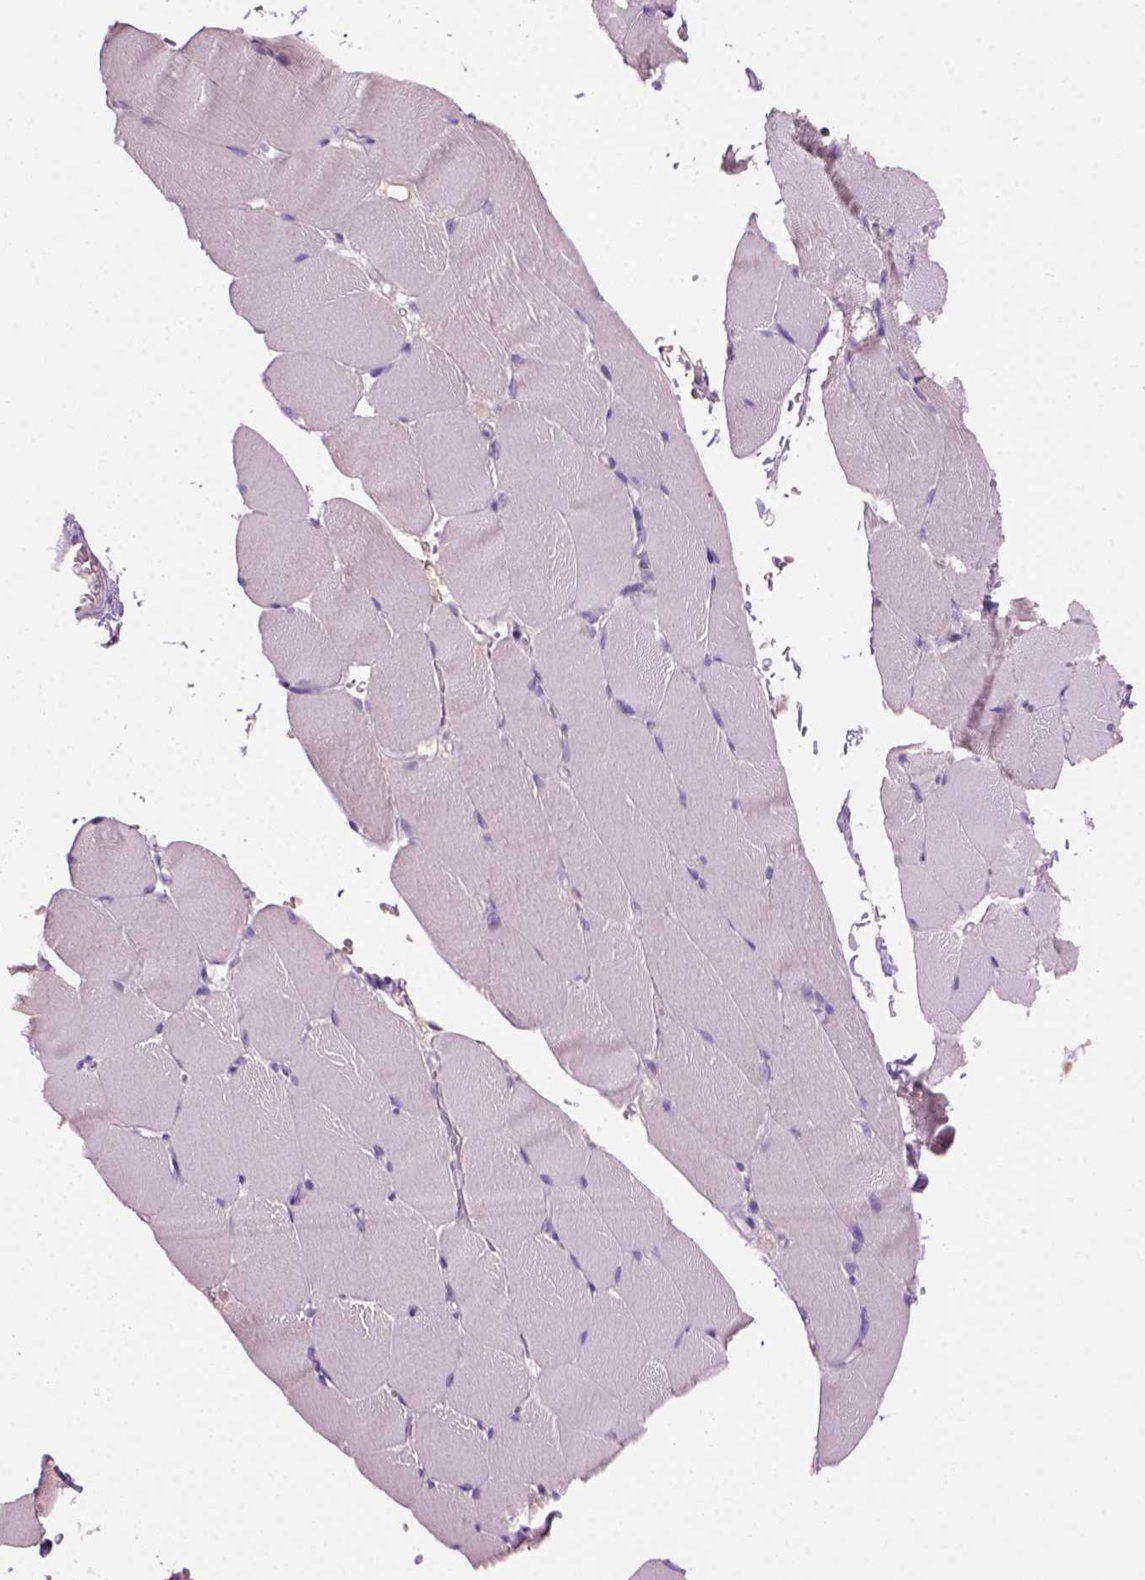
{"staining": {"intensity": "negative", "quantity": "none", "location": "none"}, "tissue": "skeletal muscle", "cell_type": "Myocytes", "image_type": "normal", "snomed": [{"axis": "morphology", "description": "Normal tissue, NOS"}, {"axis": "topography", "description": "Skeletal muscle"}], "caption": "IHC histopathology image of unremarkable skeletal muscle: skeletal muscle stained with DAB (3,3'-diaminobenzidine) demonstrates no significant protein expression in myocytes.", "gene": "CD84", "patient": {"sex": "female", "age": 37}}